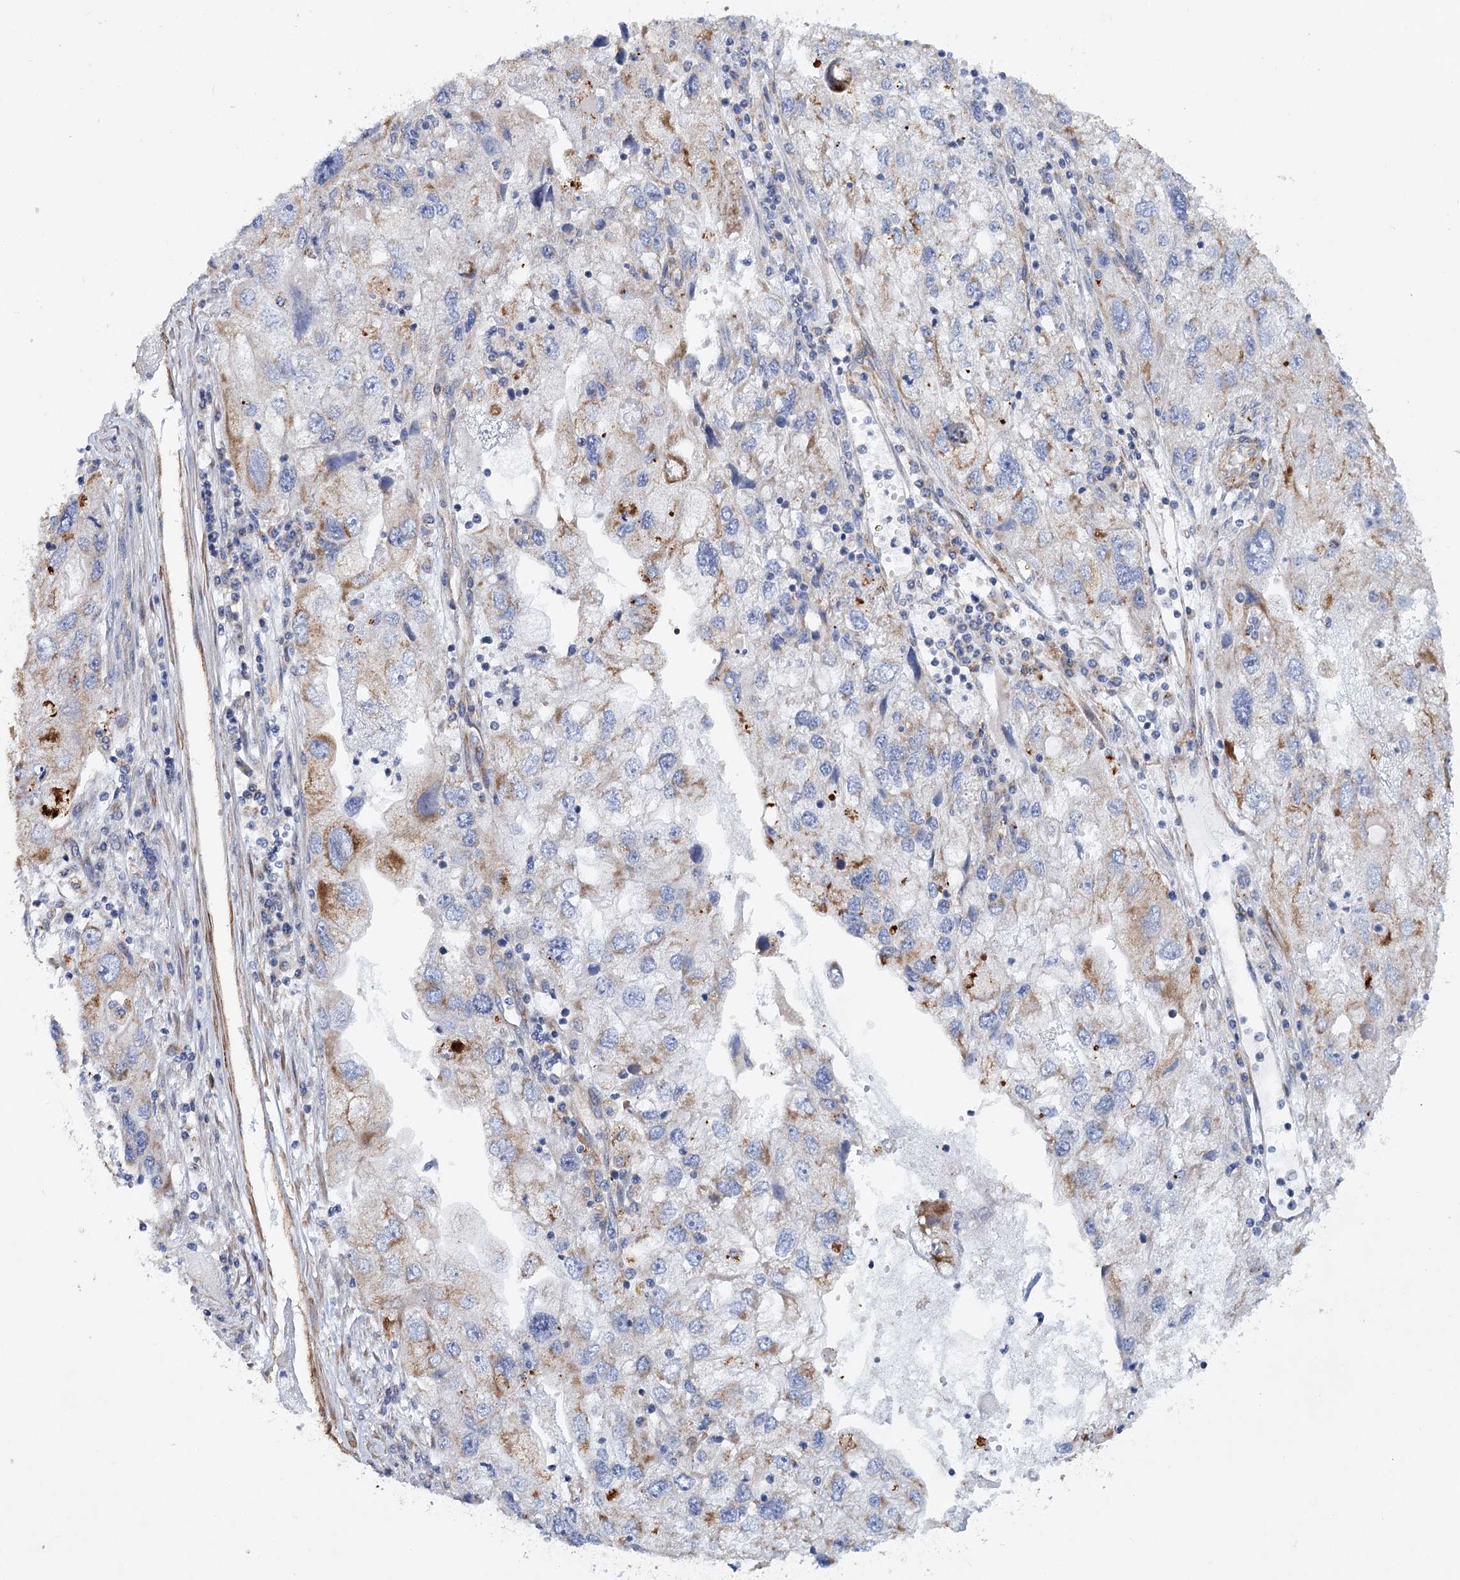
{"staining": {"intensity": "moderate", "quantity": "<25%", "location": "cytoplasmic/membranous"}, "tissue": "endometrial cancer", "cell_type": "Tumor cells", "image_type": "cancer", "snomed": [{"axis": "morphology", "description": "Adenocarcinoma, NOS"}, {"axis": "topography", "description": "Endometrium"}], "caption": "IHC (DAB) staining of human endometrial cancer demonstrates moderate cytoplasmic/membranous protein positivity in approximately <25% of tumor cells.", "gene": "TMEM164", "patient": {"sex": "female", "age": 49}}